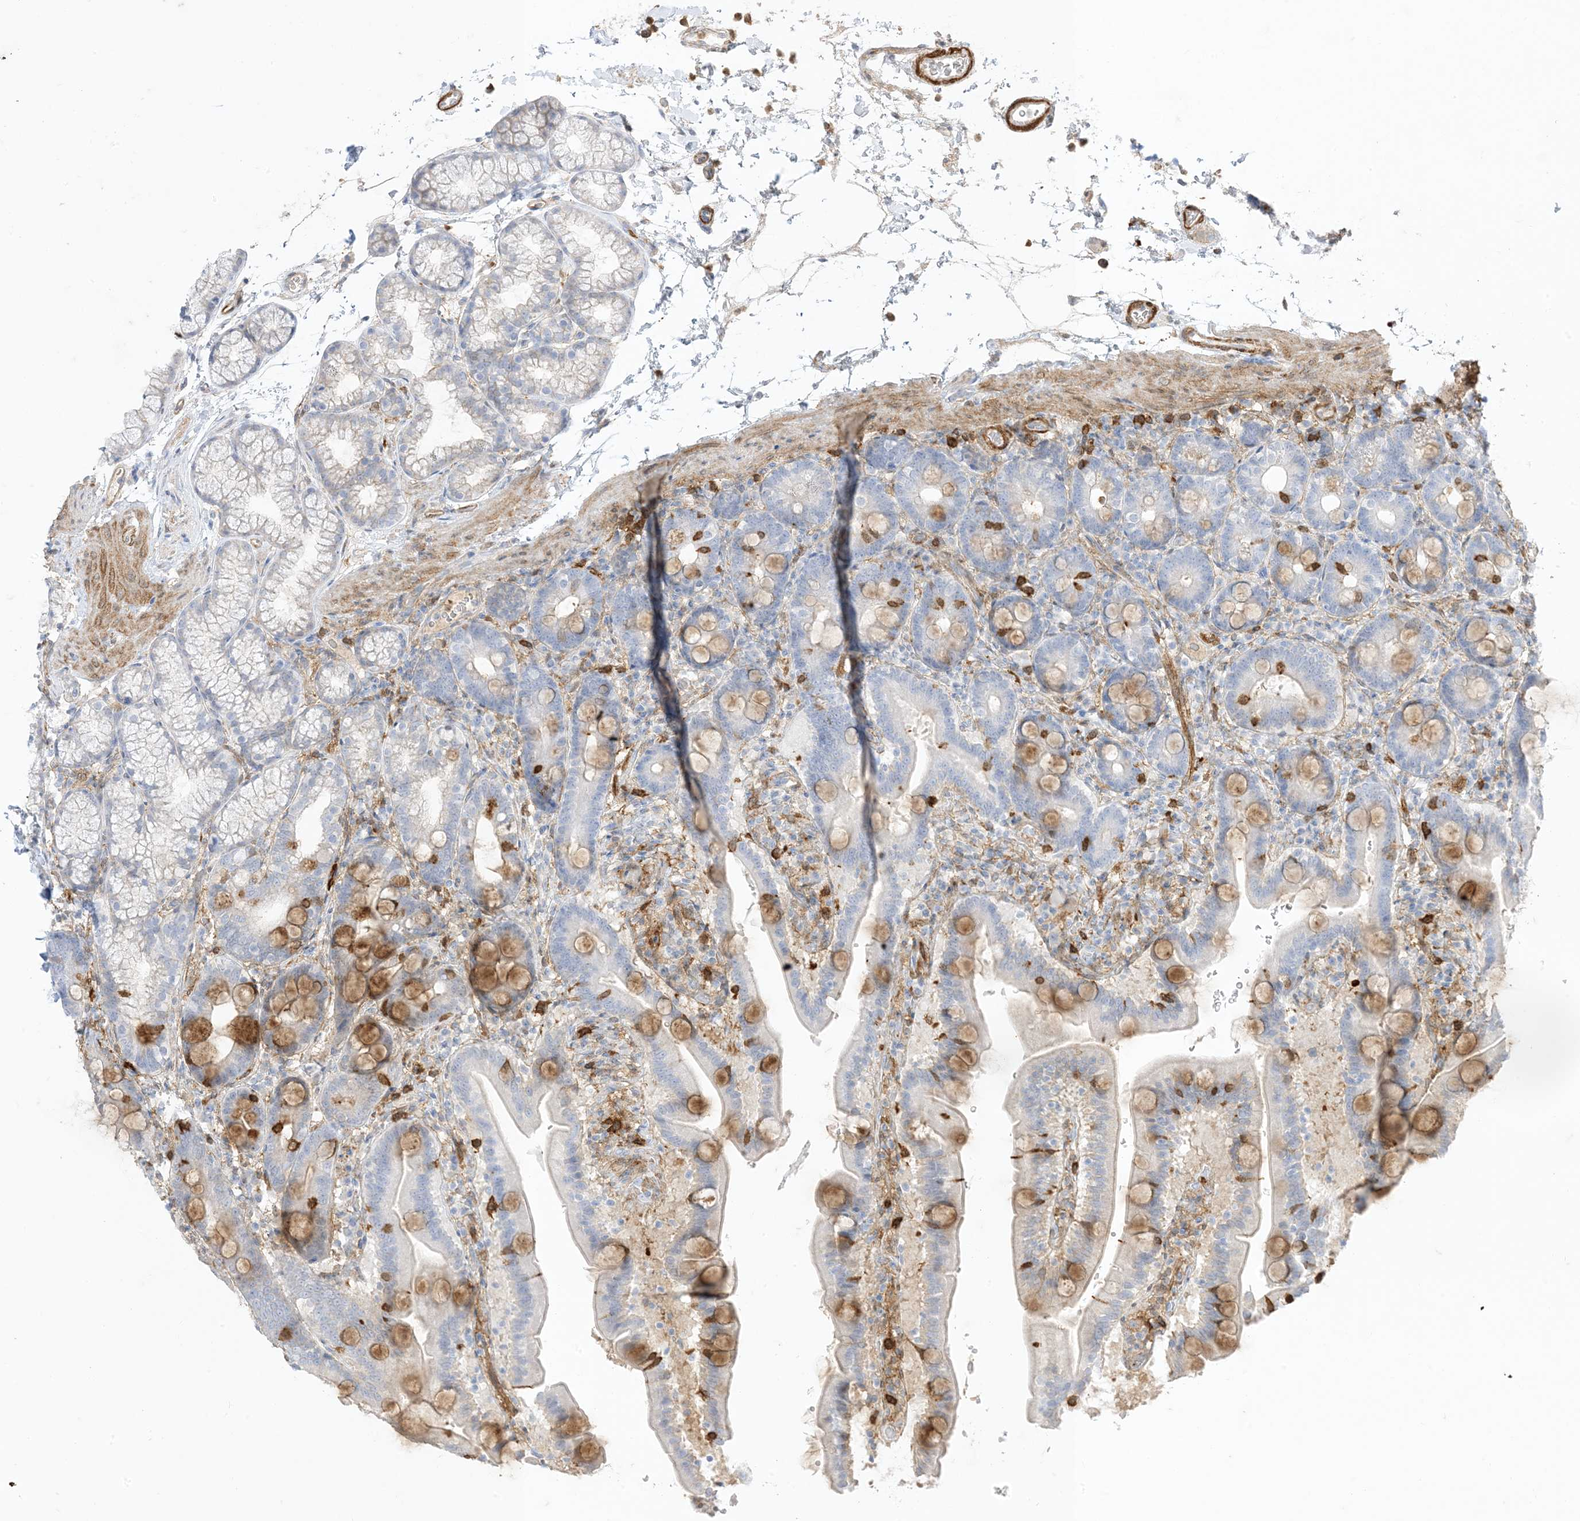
{"staining": {"intensity": "moderate", "quantity": "<25%", "location": "cytoplasmic/membranous"}, "tissue": "duodenum", "cell_type": "Glandular cells", "image_type": "normal", "snomed": [{"axis": "morphology", "description": "Normal tissue, NOS"}, {"axis": "topography", "description": "Duodenum"}], "caption": "A brown stain highlights moderate cytoplasmic/membranous staining of a protein in glandular cells of benign duodenum. (DAB (3,3'-diaminobenzidine) IHC, brown staining for protein, blue staining for nuclei).", "gene": "GSN", "patient": {"sex": "male", "age": 54}}